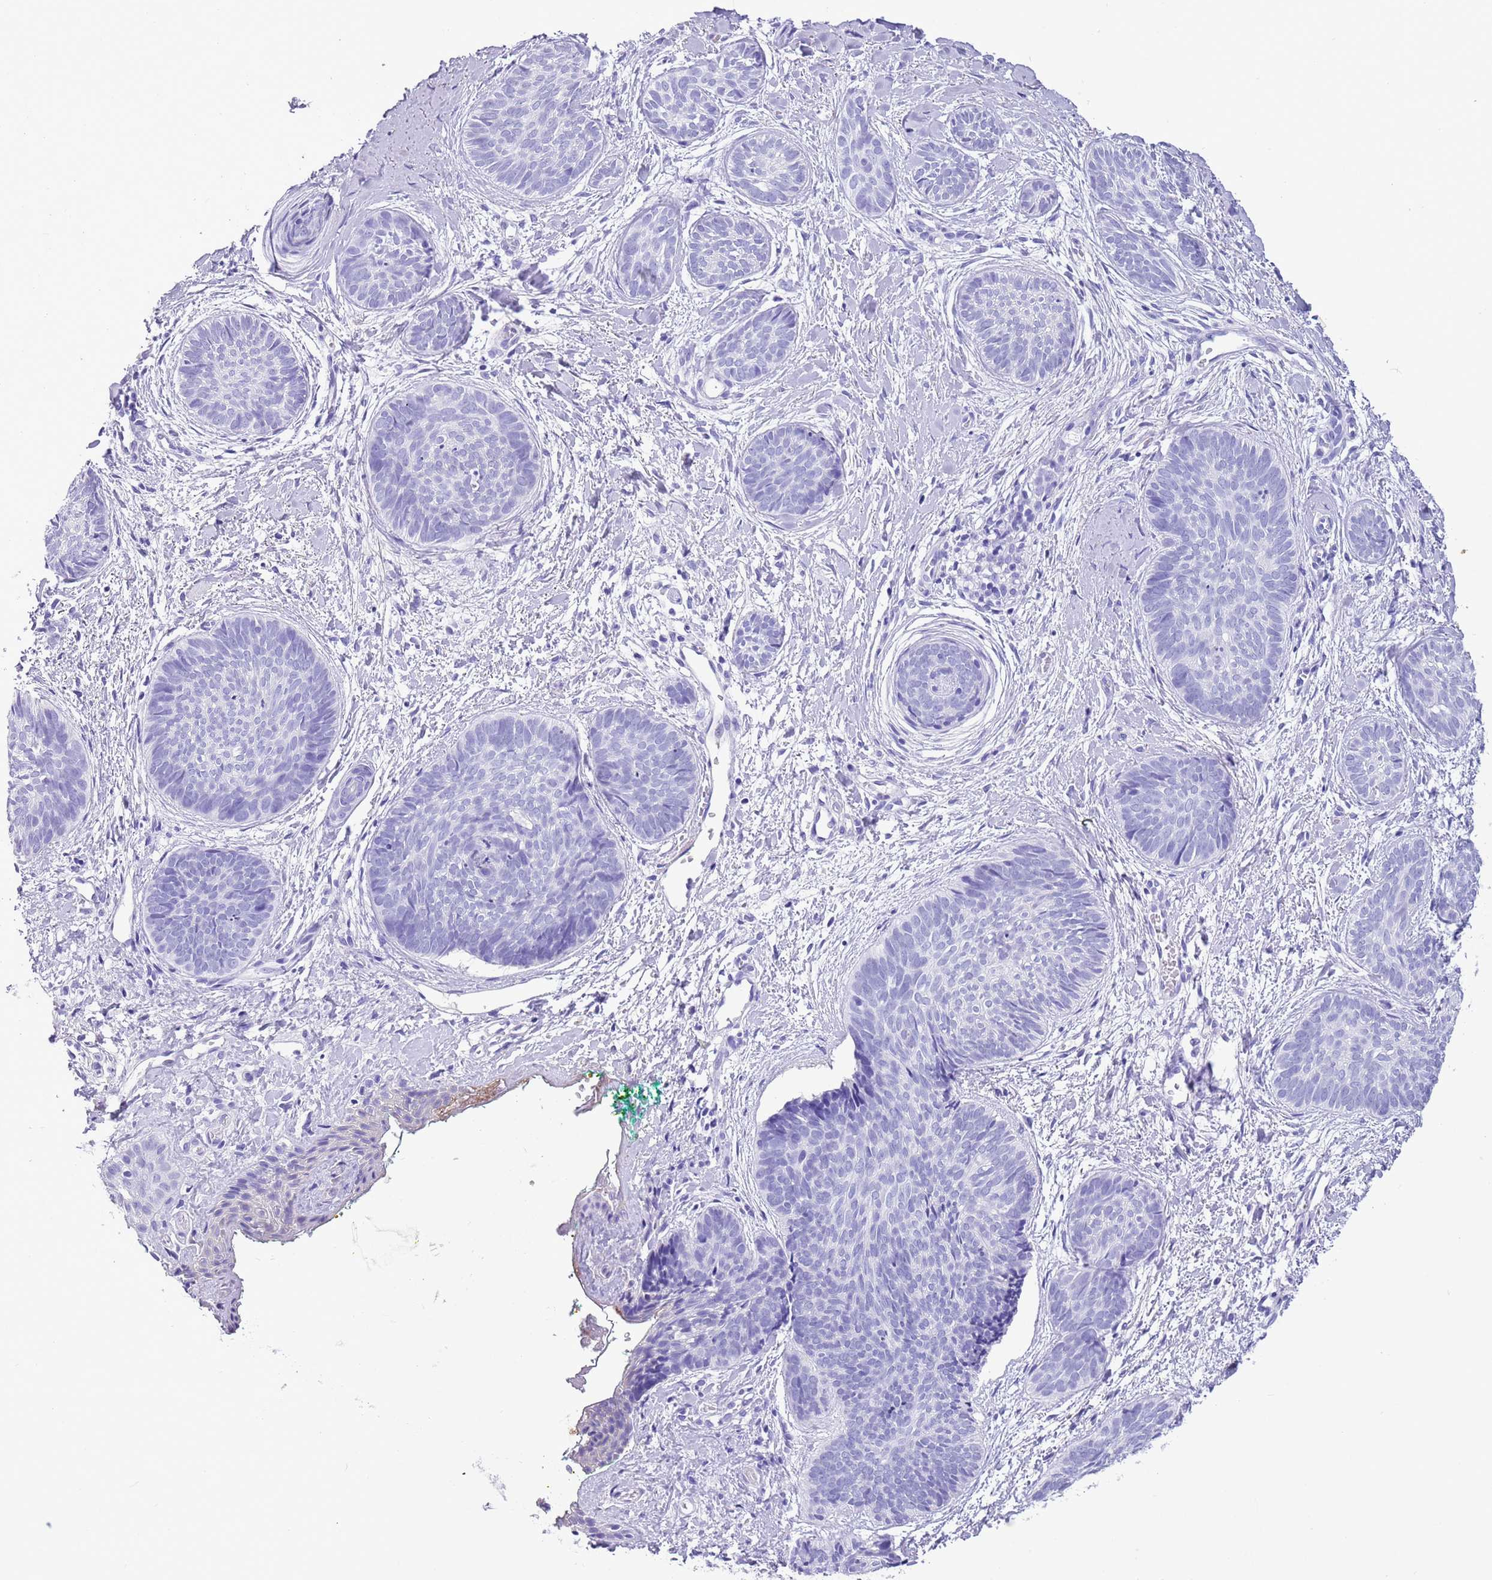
{"staining": {"intensity": "negative", "quantity": "none", "location": "none"}, "tissue": "skin cancer", "cell_type": "Tumor cells", "image_type": "cancer", "snomed": [{"axis": "morphology", "description": "Basal cell carcinoma"}, {"axis": "topography", "description": "Skin"}], "caption": "This is an IHC photomicrograph of skin cancer. There is no staining in tumor cells.", "gene": "TBC1D10B", "patient": {"sex": "female", "age": 81}}